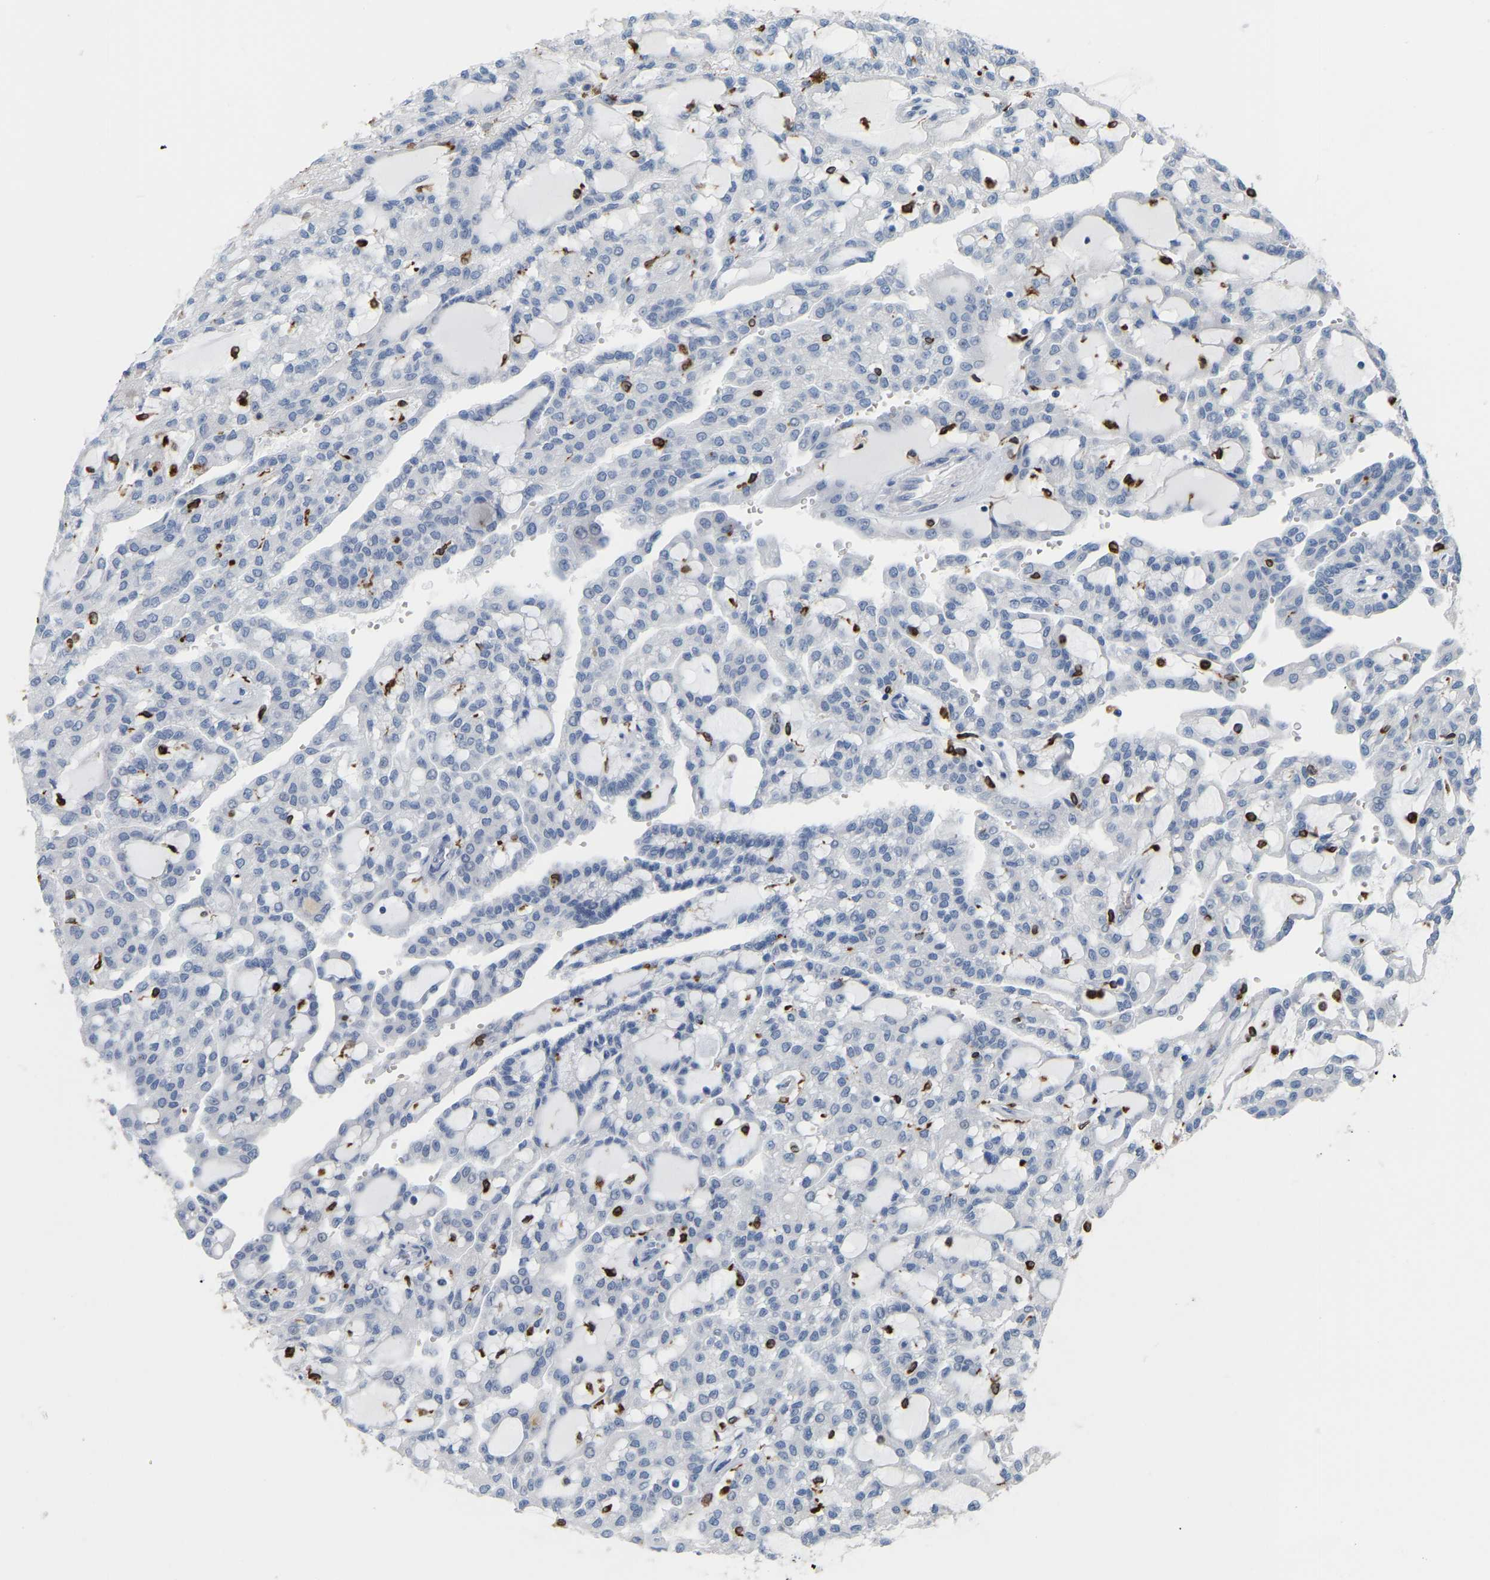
{"staining": {"intensity": "negative", "quantity": "none", "location": "none"}, "tissue": "renal cancer", "cell_type": "Tumor cells", "image_type": "cancer", "snomed": [{"axis": "morphology", "description": "Adenocarcinoma, NOS"}, {"axis": "topography", "description": "Kidney"}], "caption": "Tumor cells show no significant protein staining in renal adenocarcinoma.", "gene": "PTGS1", "patient": {"sex": "male", "age": 63}}